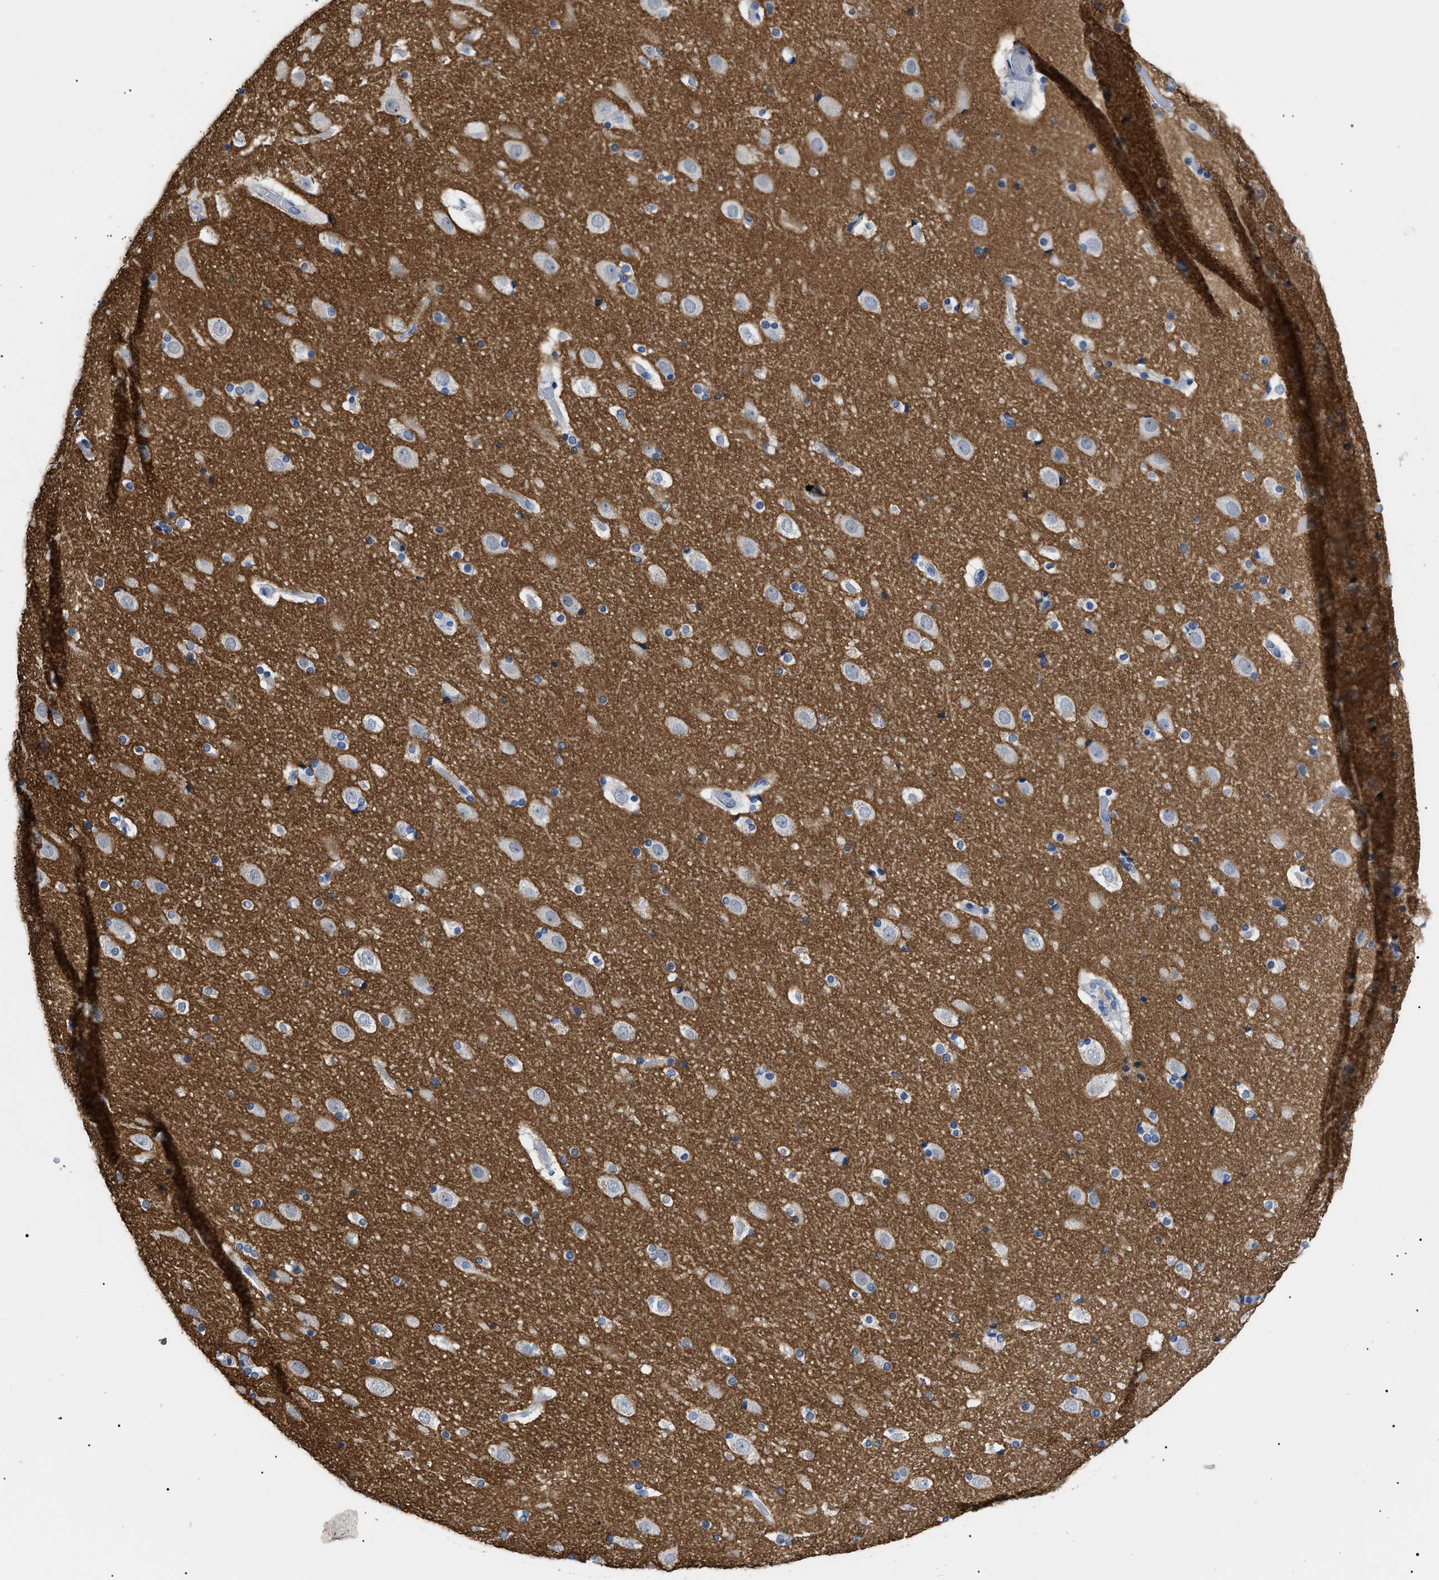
{"staining": {"intensity": "weak", "quantity": "25%-75%", "location": "cytoplasmic/membranous"}, "tissue": "cerebral cortex", "cell_type": "Endothelial cells", "image_type": "normal", "snomed": [{"axis": "morphology", "description": "Normal tissue, NOS"}, {"axis": "topography", "description": "Cerebral cortex"}], "caption": "A low amount of weak cytoplasmic/membranous positivity is identified in approximately 25%-75% of endothelial cells in benign cerebral cortex. Nuclei are stained in blue.", "gene": "PRRT2", "patient": {"sex": "male", "age": 57}}